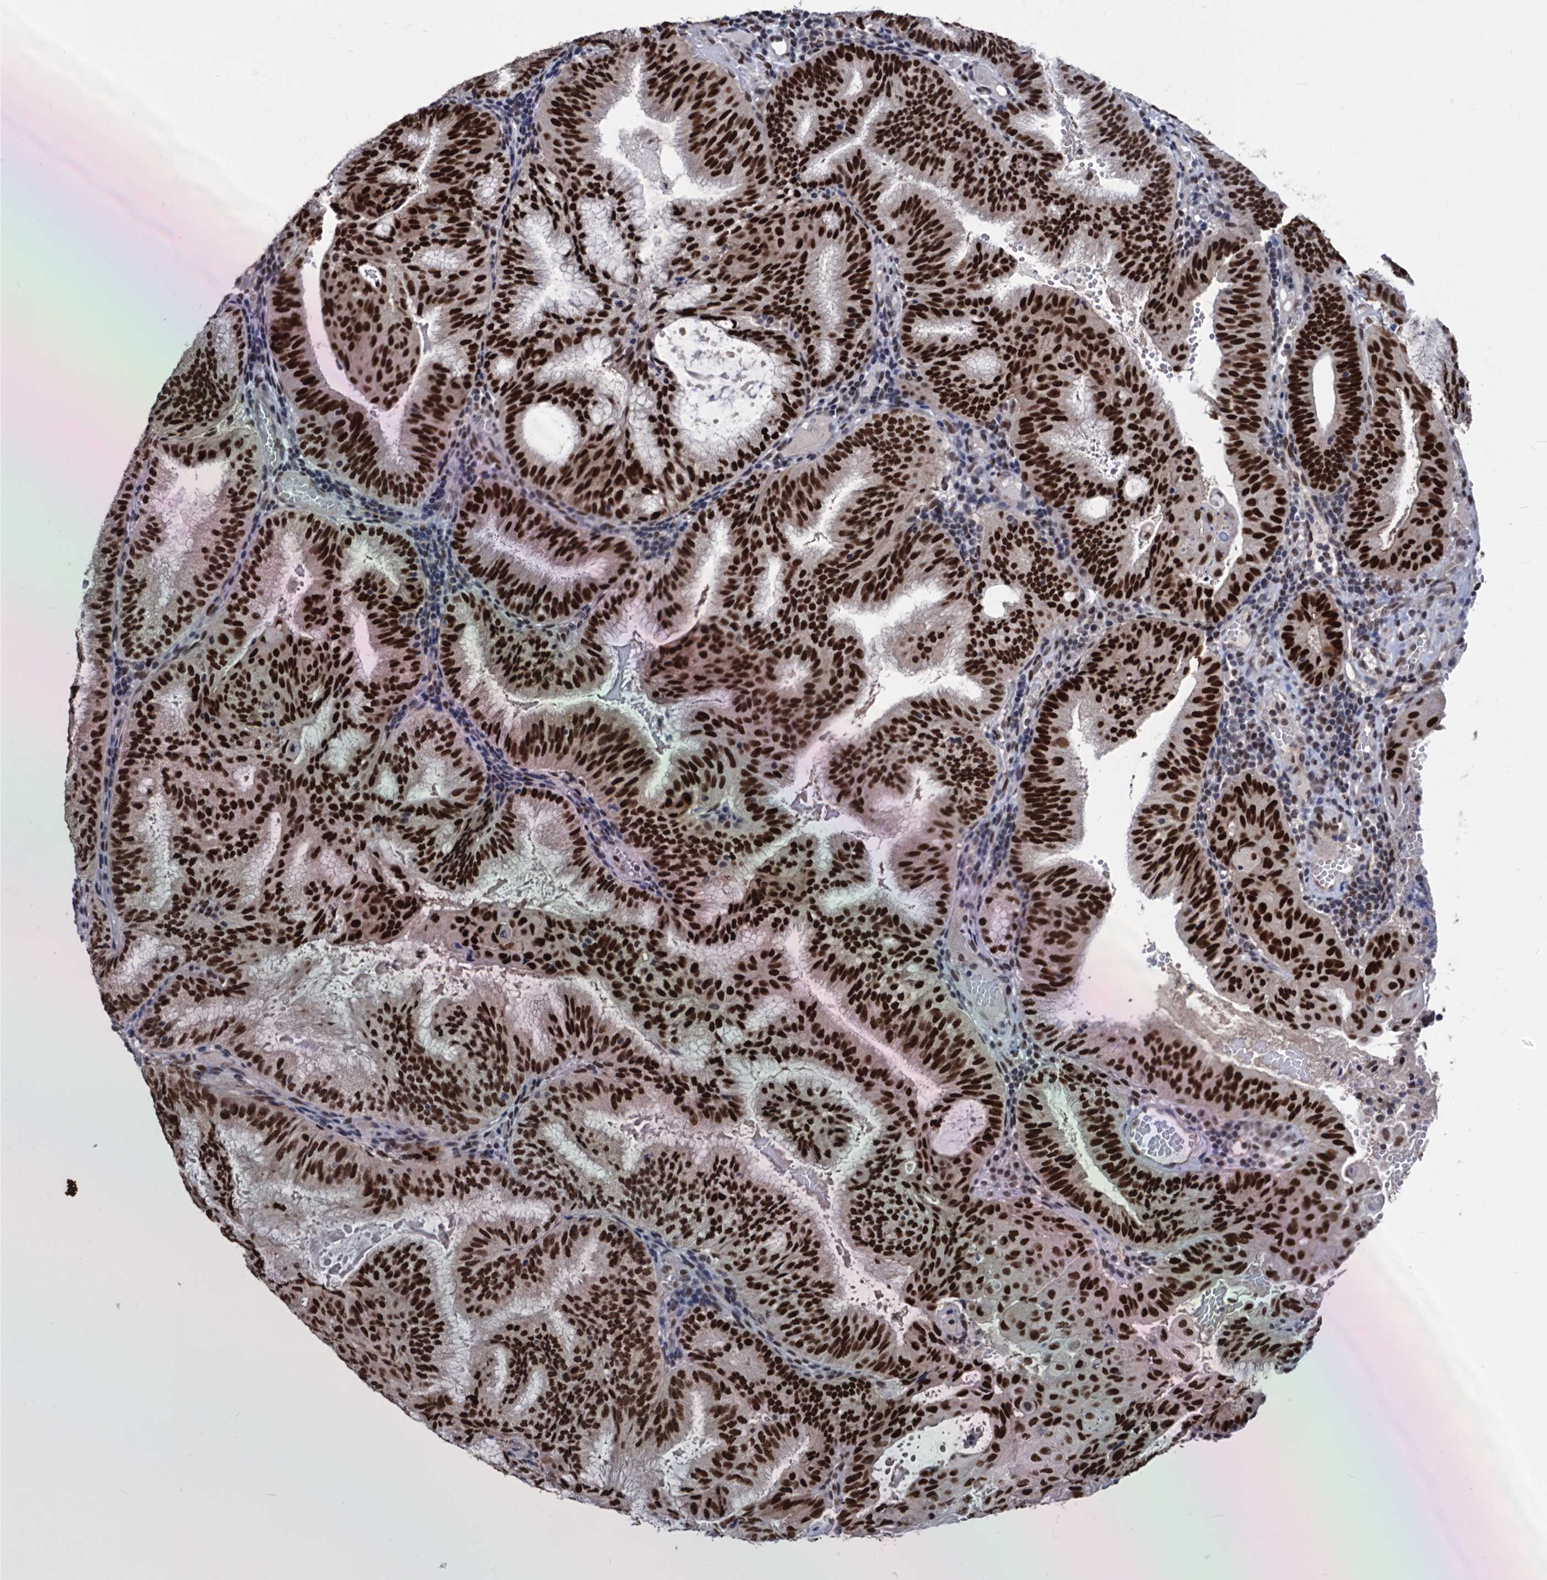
{"staining": {"intensity": "strong", "quantity": ">75%", "location": "nuclear"}, "tissue": "endometrial cancer", "cell_type": "Tumor cells", "image_type": "cancer", "snomed": [{"axis": "morphology", "description": "Adenocarcinoma, NOS"}, {"axis": "topography", "description": "Endometrium"}], "caption": "Protein staining of endometrial cancer tissue reveals strong nuclear positivity in about >75% of tumor cells.", "gene": "GALNT11", "patient": {"sex": "female", "age": 49}}